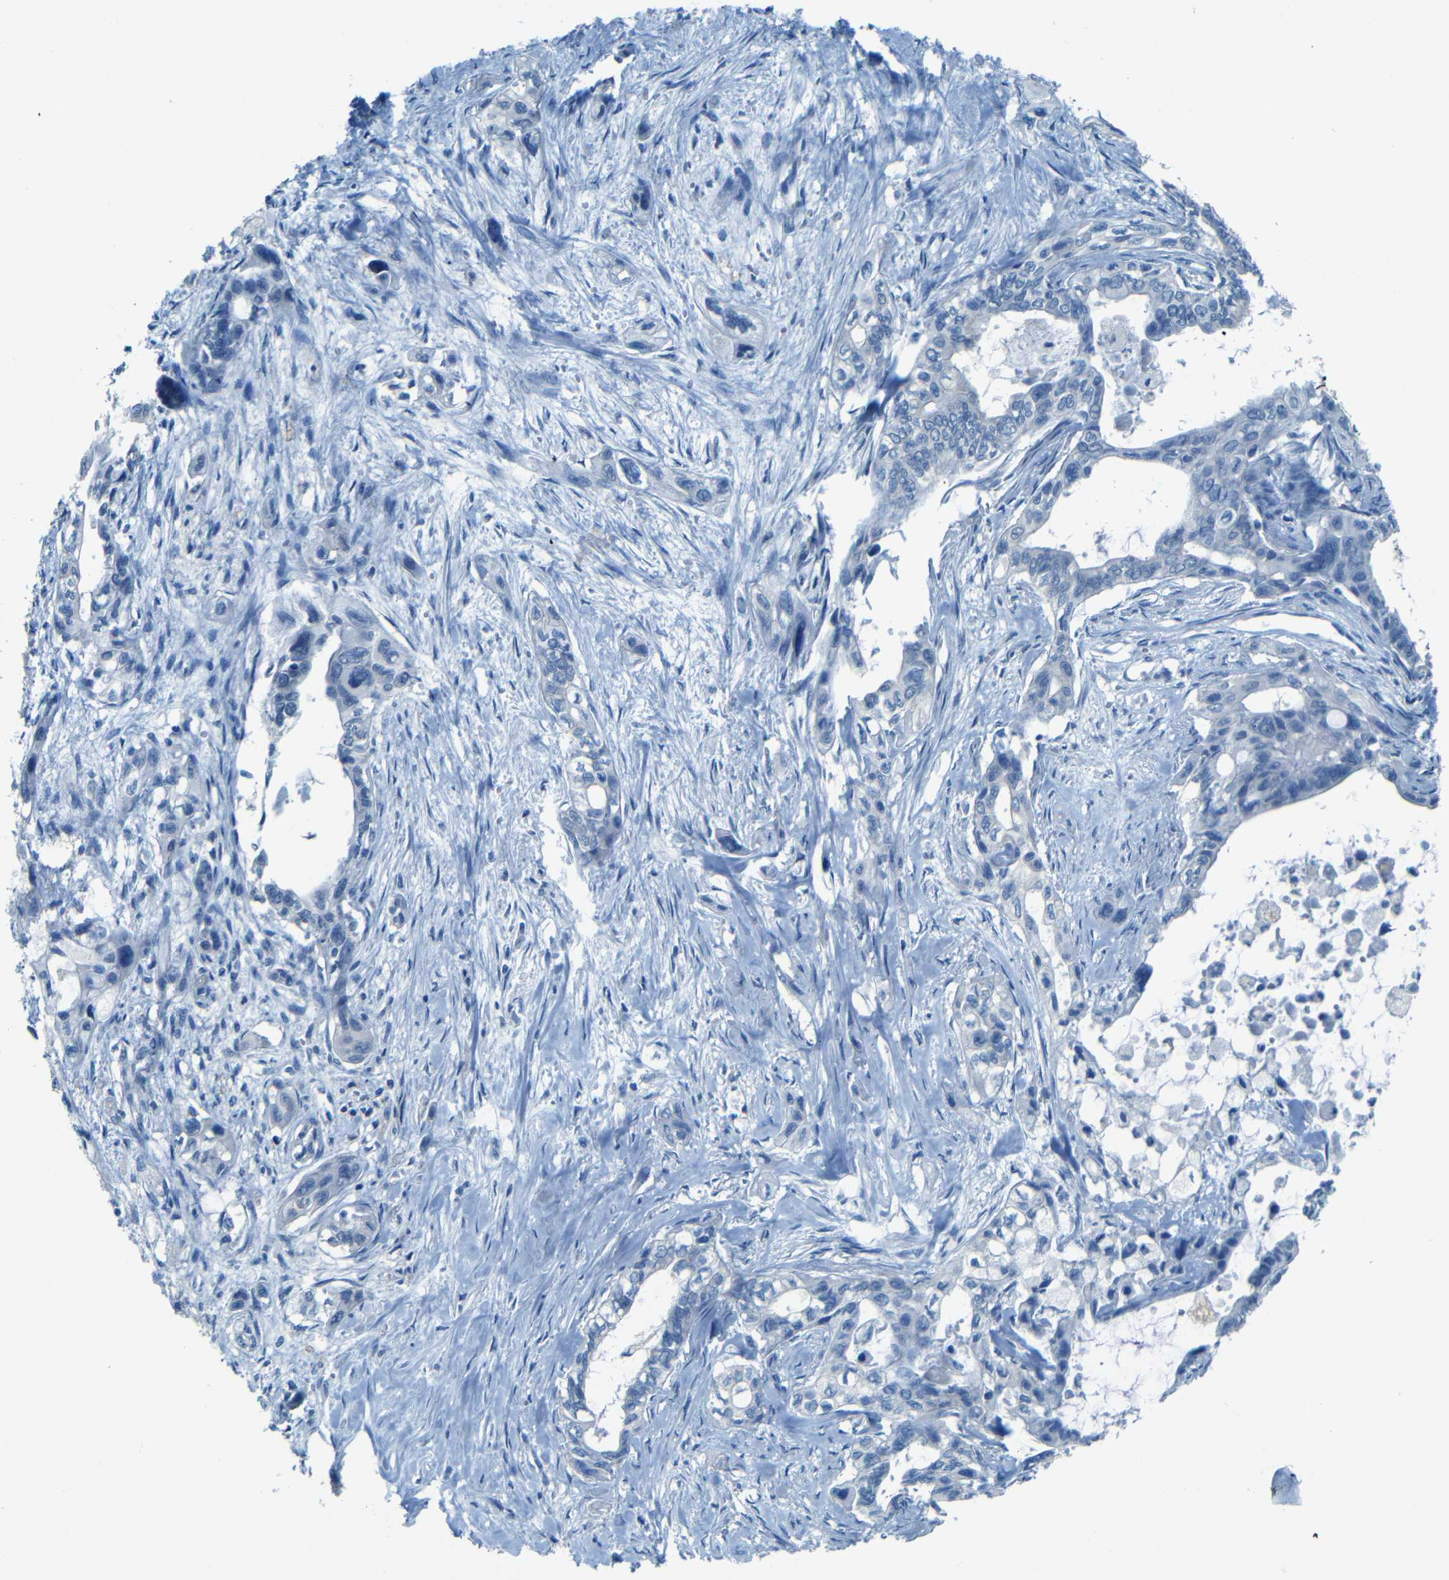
{"staining": {"intensity": "negative", "quantity": "none", "location": "none"}, "tissue": "pancreatic cancer", "cell_type": "Tumor cells", "image_type": "cancer", "snomed": [{"axis": "morphology", "description": "Adenocarcinoma, NOS"}, {"axis": "topography", "description": "Pancreas"}], "caption": "There is no significant staining in tumor cells of pancreatic cancer (adenocarcinoma).", "gene": "ZMAT1", "patient": {"sex": "male", "age": 73}}